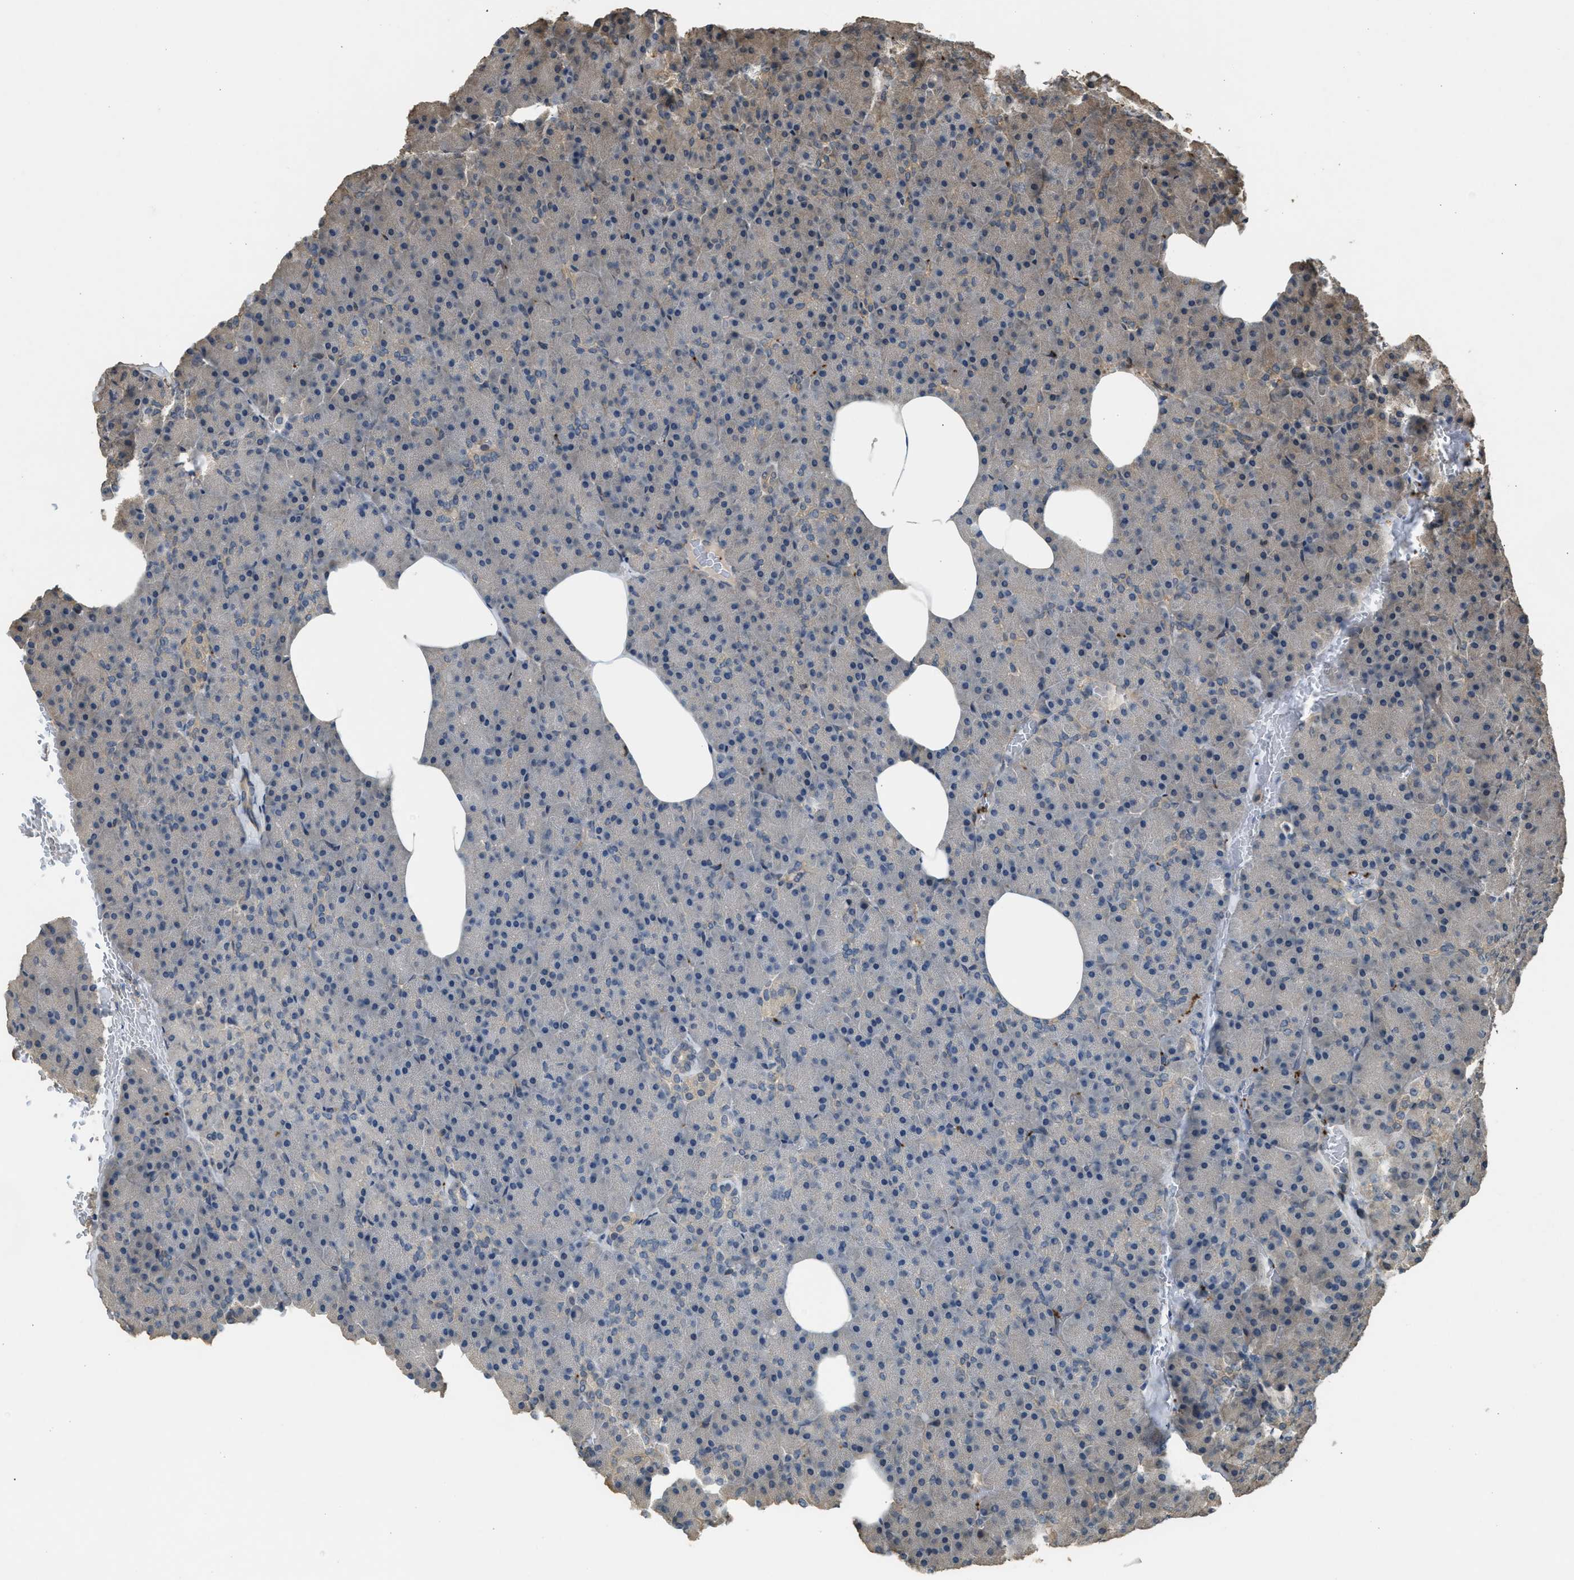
{"staining": {"intensity": "negative", "quantity": "none", "location": "none"}, "tissue": "pancreas", "cell_type": "Exocrine glandular cells", "image_type": "normal", "snomed": [{"axis": "morphology", "description": "Normal tissue, NOS"}, {"axis": "topography", "description": "Pancreas"}], "caption": "There is no significant positivity in exocrine glandular cells of pancreas. Brightfield microscopy of IHC stained with DAB (brown) and hematoxylin (blue), captured at high magnification.", "gene": "ARHGDIA", "patient": {"sex": "female", "age": 35}}